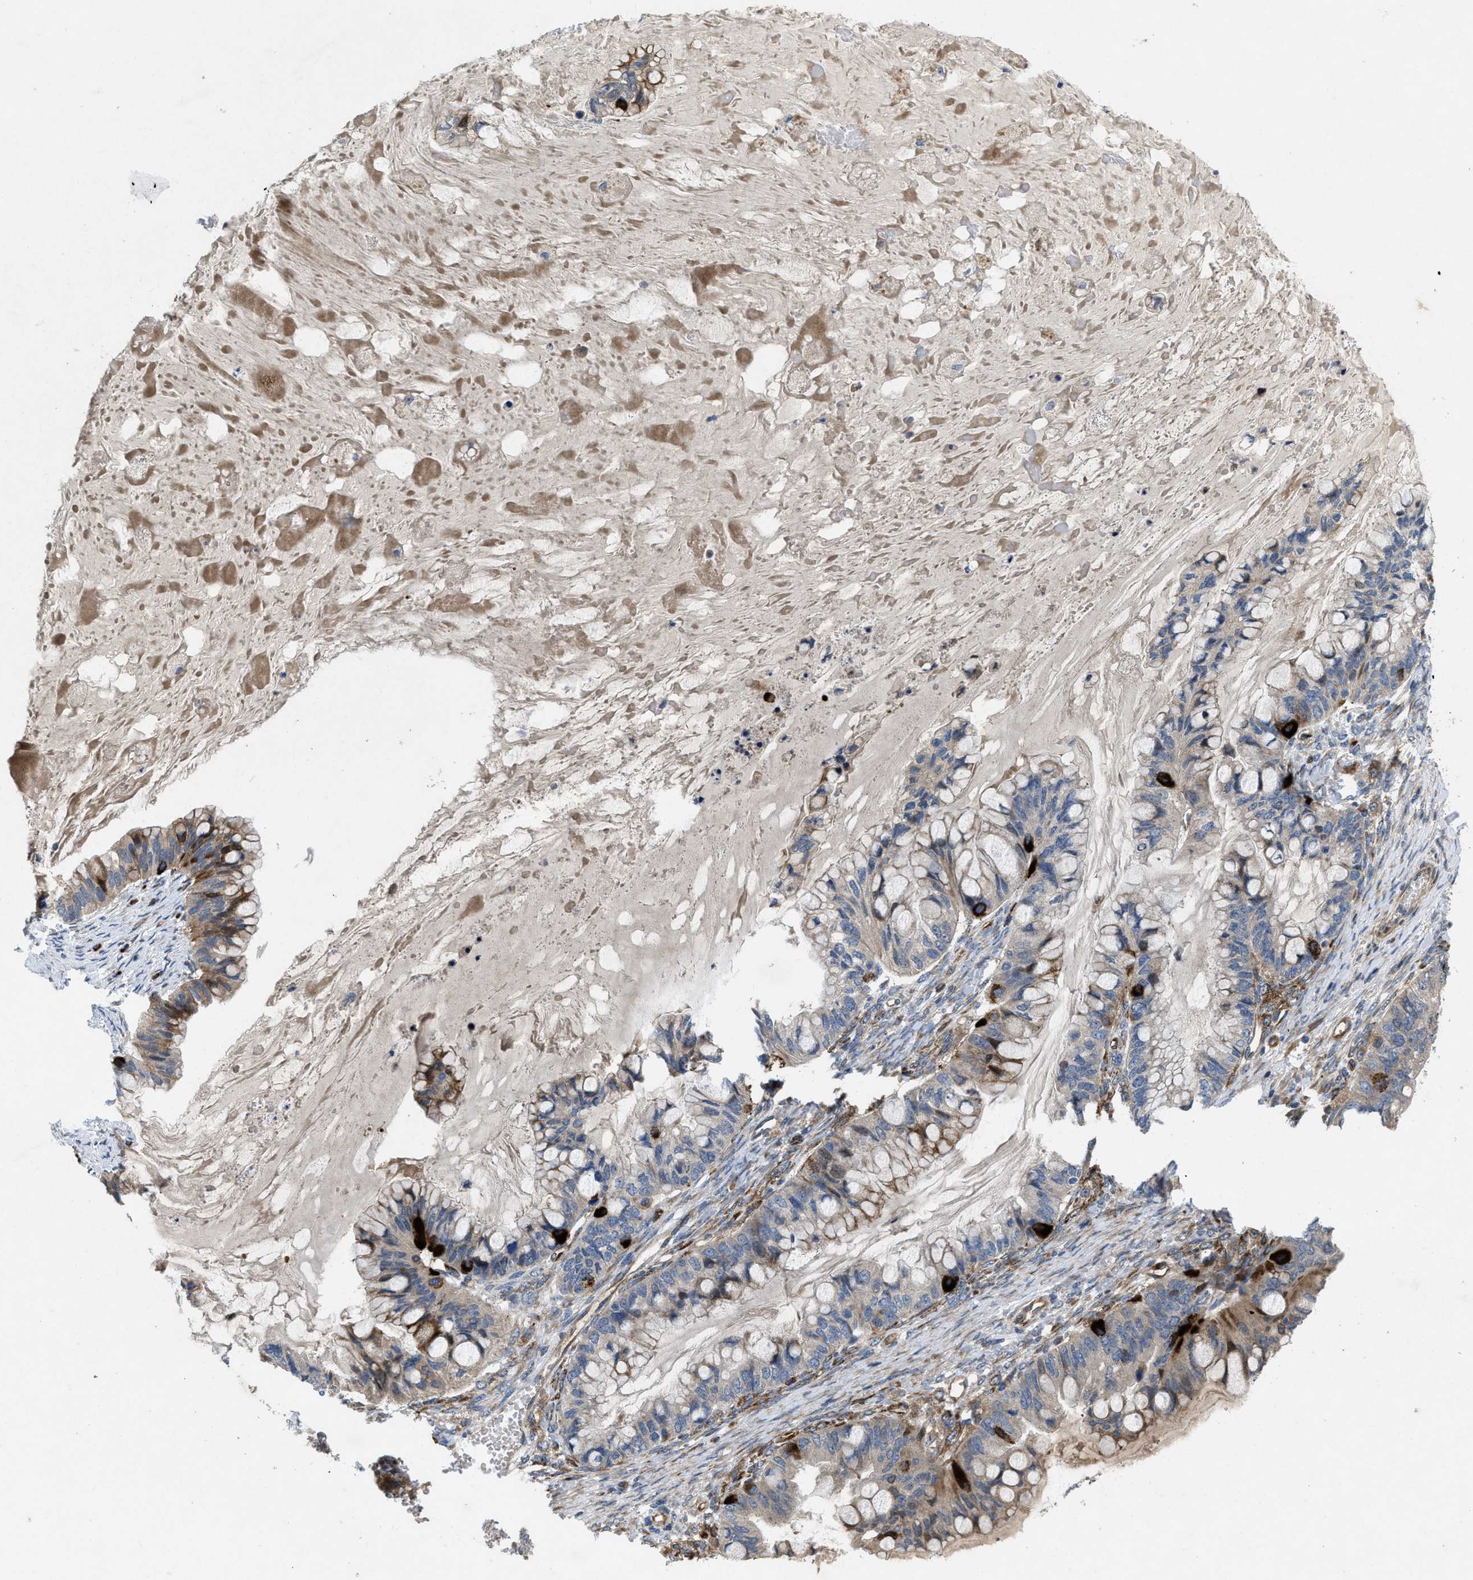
{"staining": {"intensity": "strong", "quantity": "<25%", "location": "cytoplasmic/membranous"}, "tissue": "ovarian cancer", "cell_type": "Tumor cells", "image_type": "cancer", "snomed": [{"axis": "morphology", "description": "Cystadenocarcinoma, mucinous, NOS"}, {"axis": "topography", "description": "Ovary"}], "caption": "The immunohistochemical stain labels strong cytoplasmic/membranous expression in tumor cells of ovarian cancer tissue.", "gene": "HSPA12B", "patient": {"sex": "female", "age": 80}}